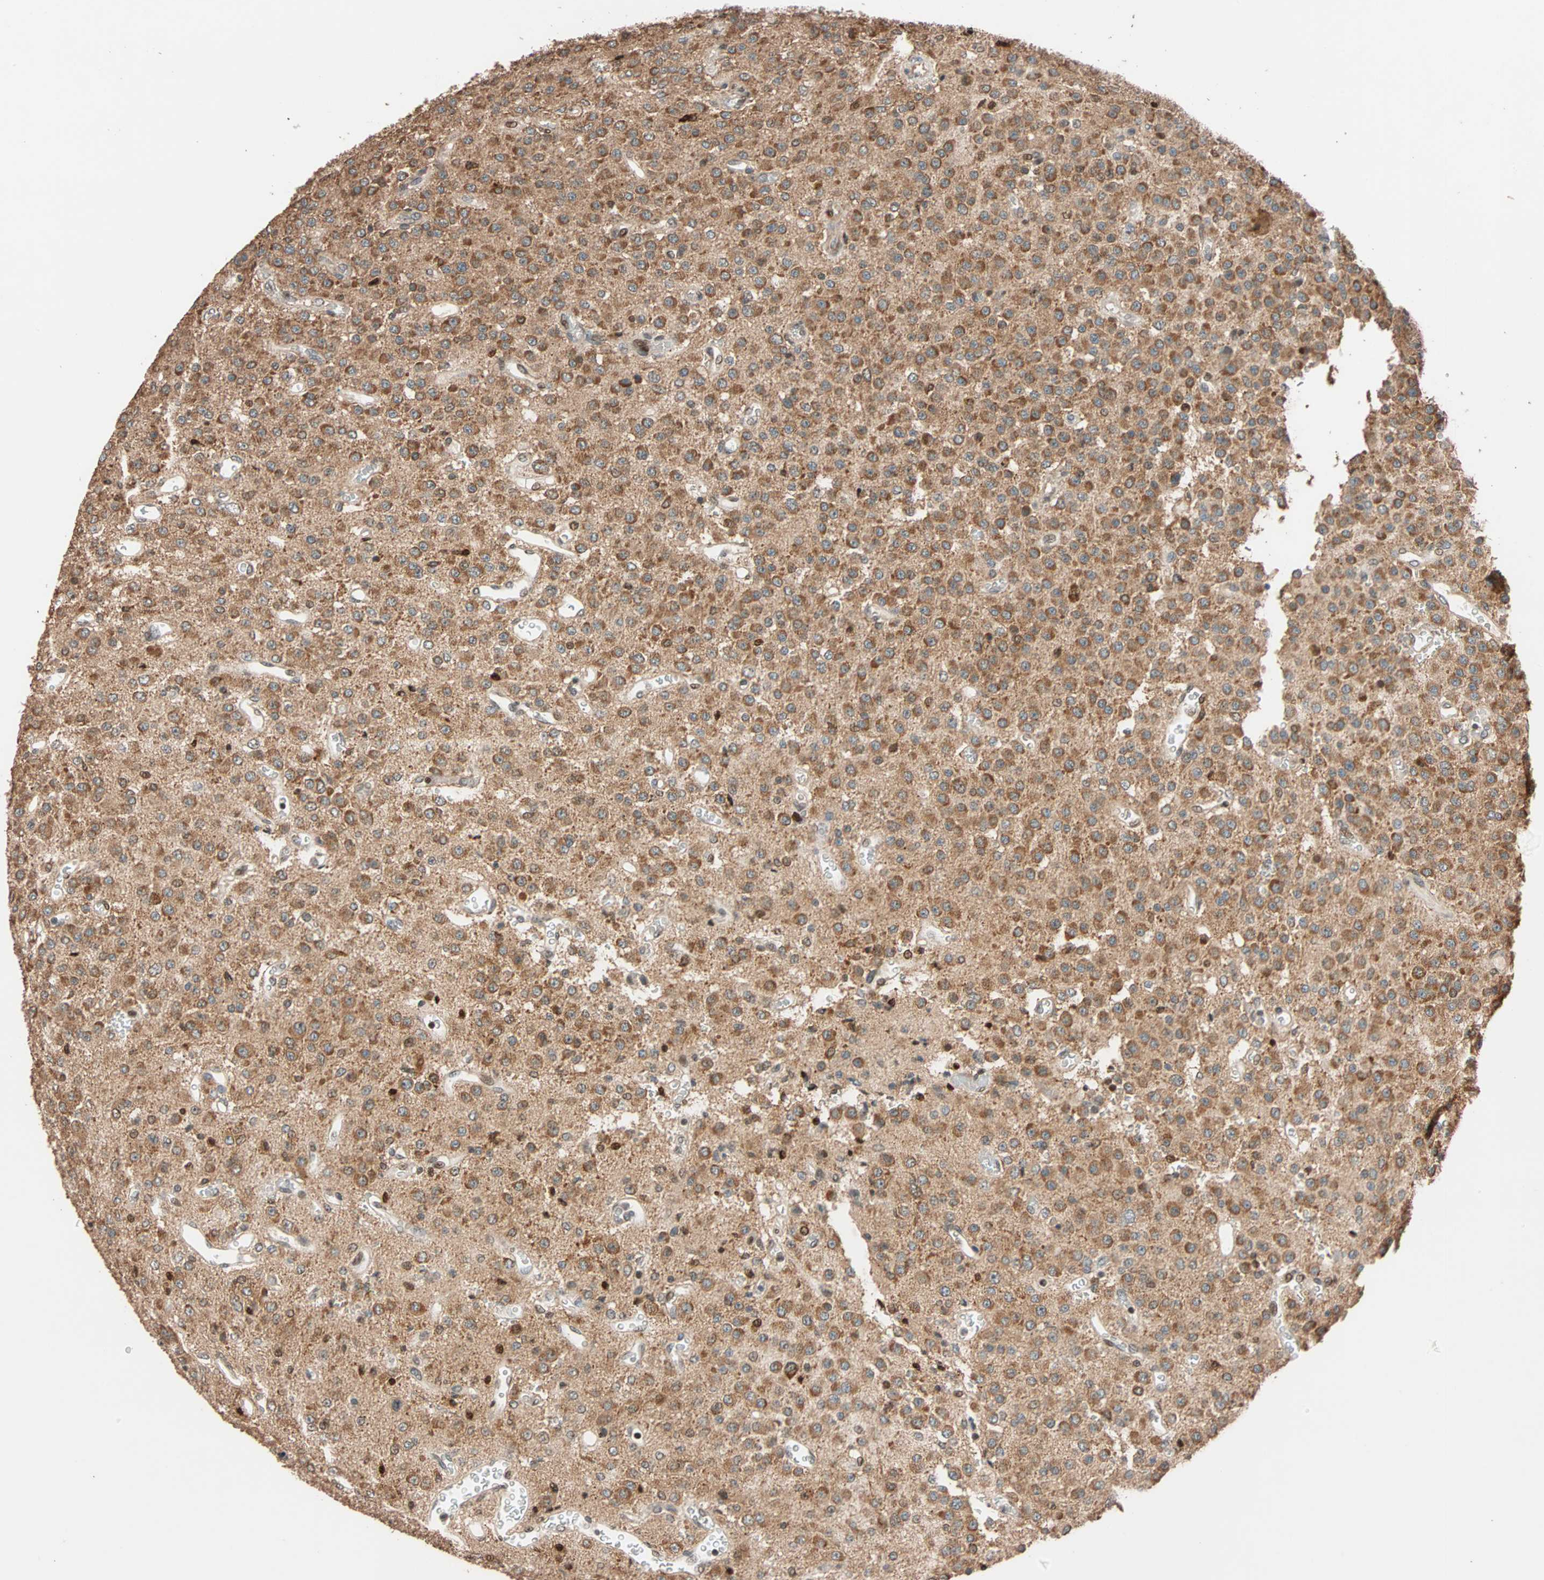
{"staining": {"intensity": "moderate", "quantity": ">75%", "location": "cytoplasmic/membranous"}, "tissue": "glioma", "cell_type": "Tumor cells", "image_type": "cancer", "snomed": [{"axis": "morphology", "description": "Glioma, malignant, Low grade"}, {"axis": "topography", "description": "Brain"}], "caption": "Moderate cytoplasmic/membranous protein positivity is identified in approximately >75% of tumor cells in low-grade glioma (malignant).", "gene": "HECW1", "patient": {"sex": "male", "age": 38}}